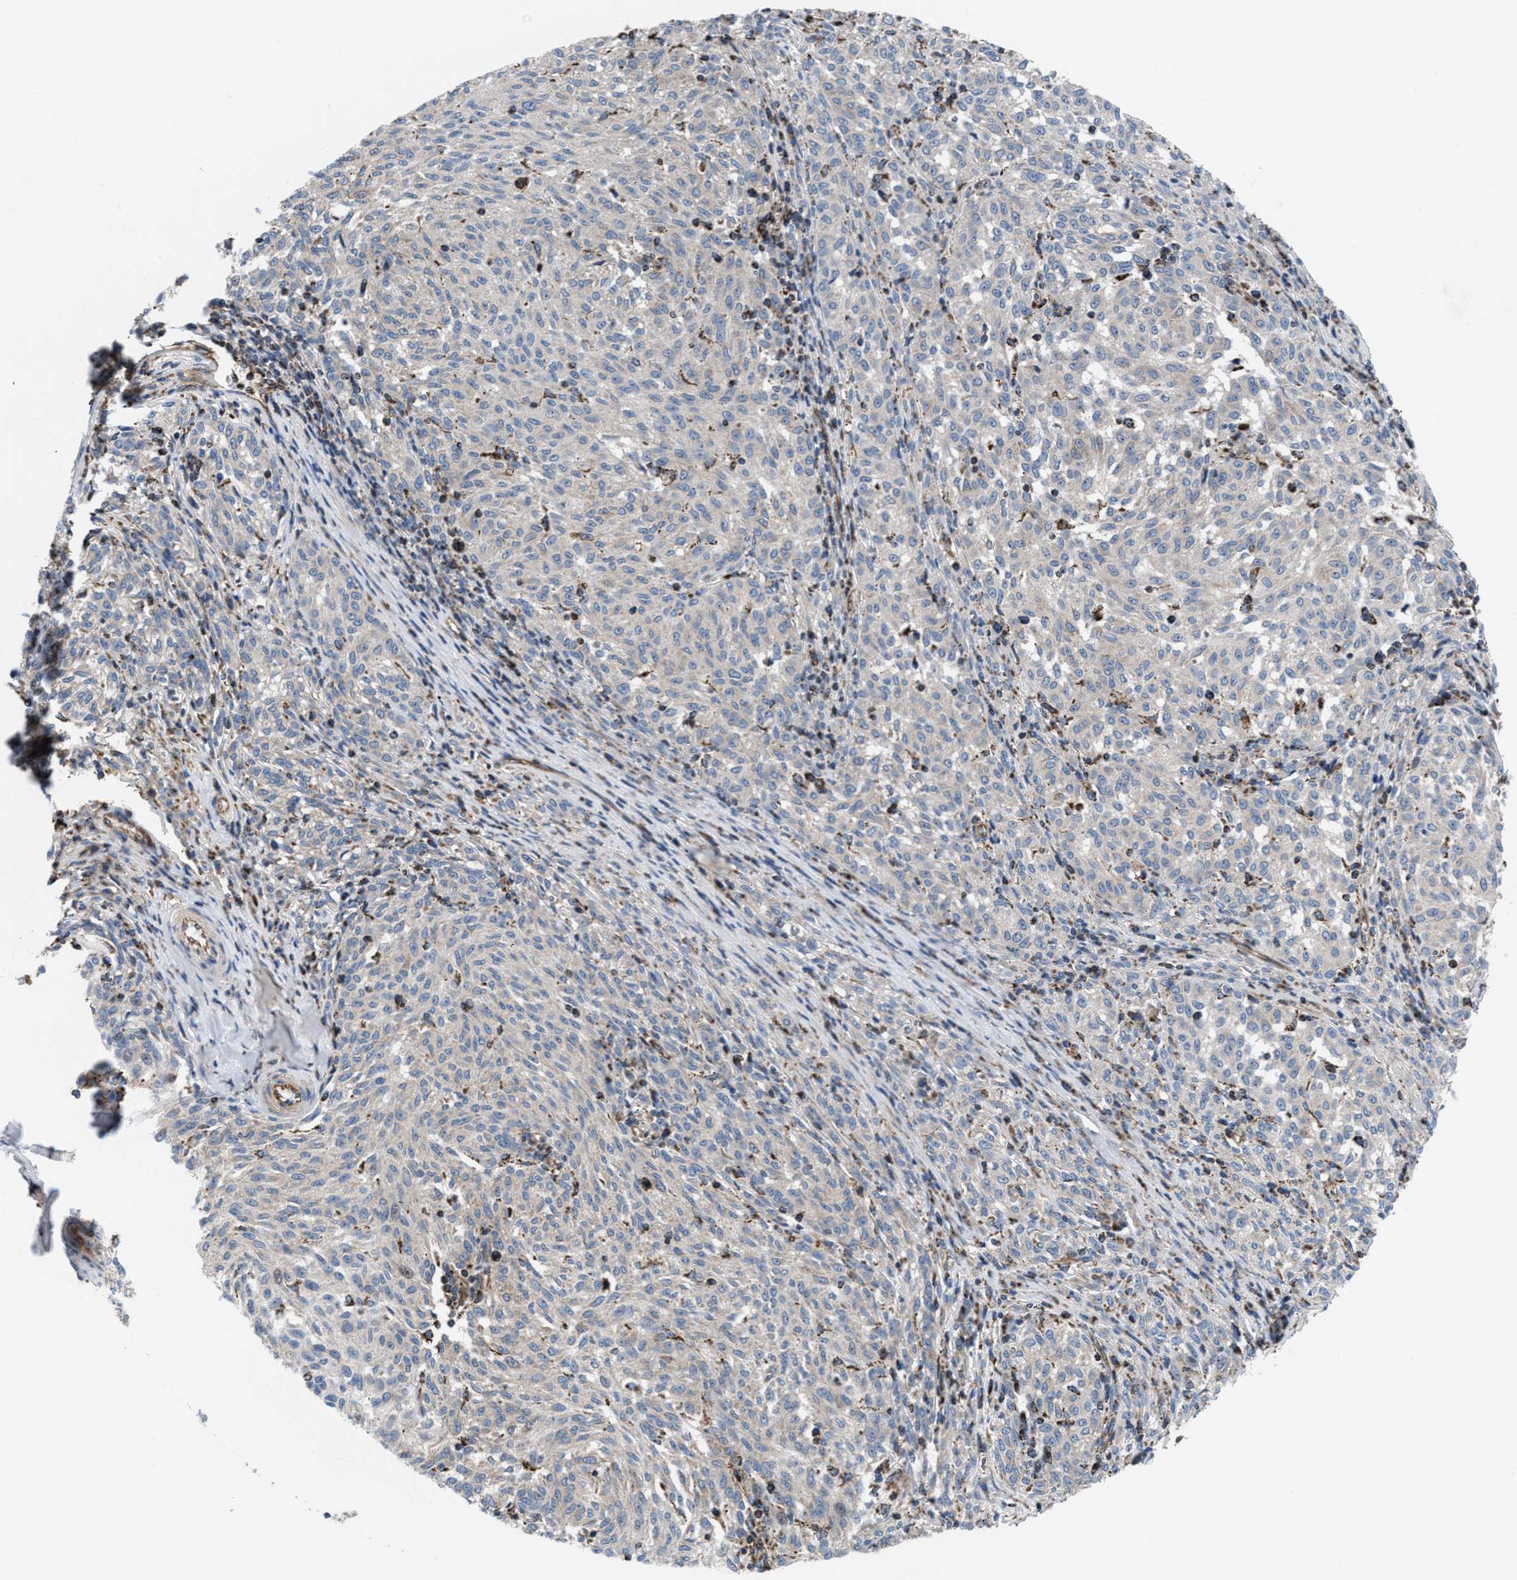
{"staining": {"intensity": "negative", "quantity": "none", "location": "none"}, "tissue": "melanoma", "cell_type": "Tumor cells", "image_type": "cancer", "snomed": [{"axis": "morphology", "description": "Malignant melanoma, NOS"}, {"axis": "topography", "description": "Skin"}], "caption": "Immunohistochemical staining of malignant melanoma shows no significant staining in tumor cells.", "gene": "PRR15L", "patient": {"sex": "female", "age": 72}}